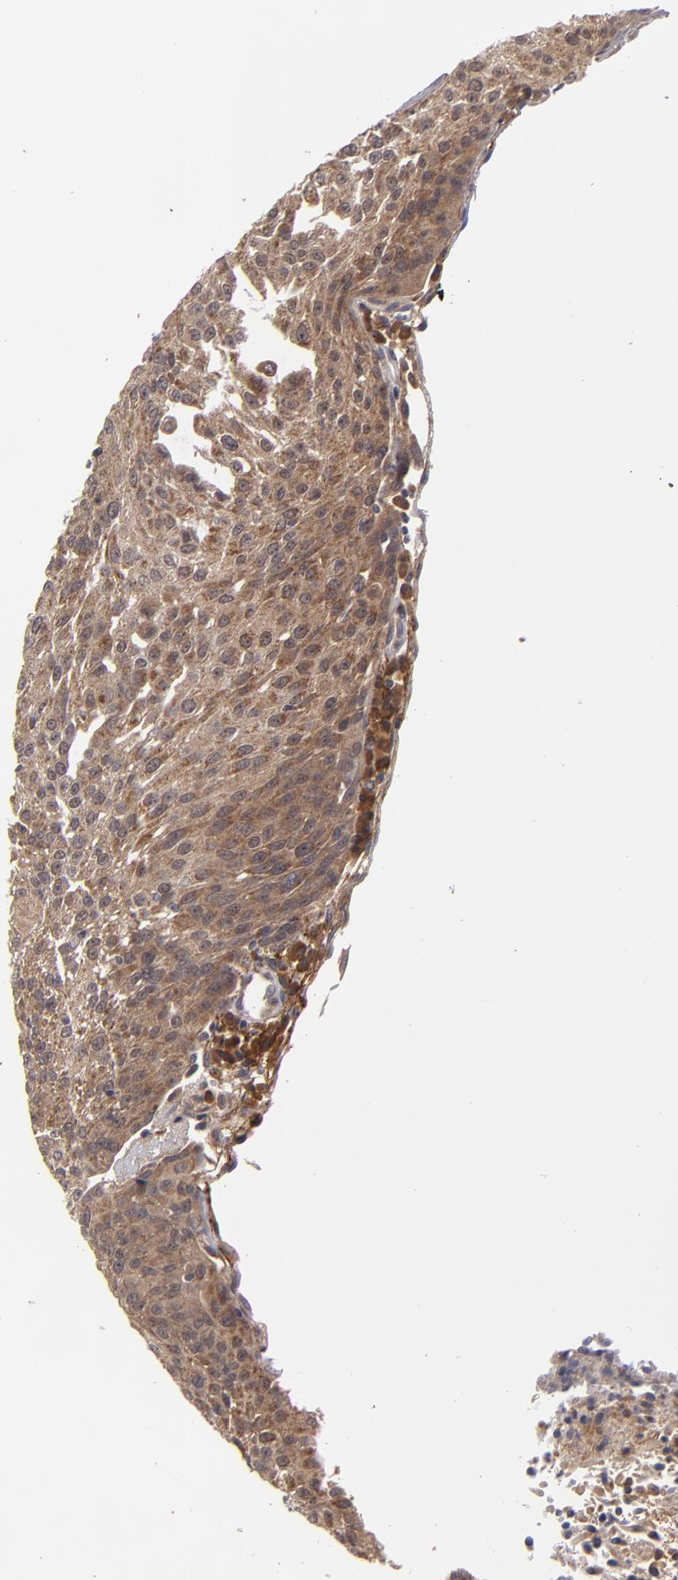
{"staining": {"intensity": "moderate", "quantity": ">75%", "location": "cytoplasmic/membranous"}, "tissue": "urothelial cancer", "cell_type": "Tumor cells", "image_type": "cancer", "snomed": [{"axis": "morphology", "description": "Urothelial carcinoma, High grade"}, {"axis": "topography", "description": "Urinary bladder"}], "caption": "The histopathology image displays staining of urothelial cancer, revealing moderate cytoplasmic/membranous protein staining (brown color) within tumor cells.", "gene": "BMP6", "patient": {"sex": "female", "age": 85}}